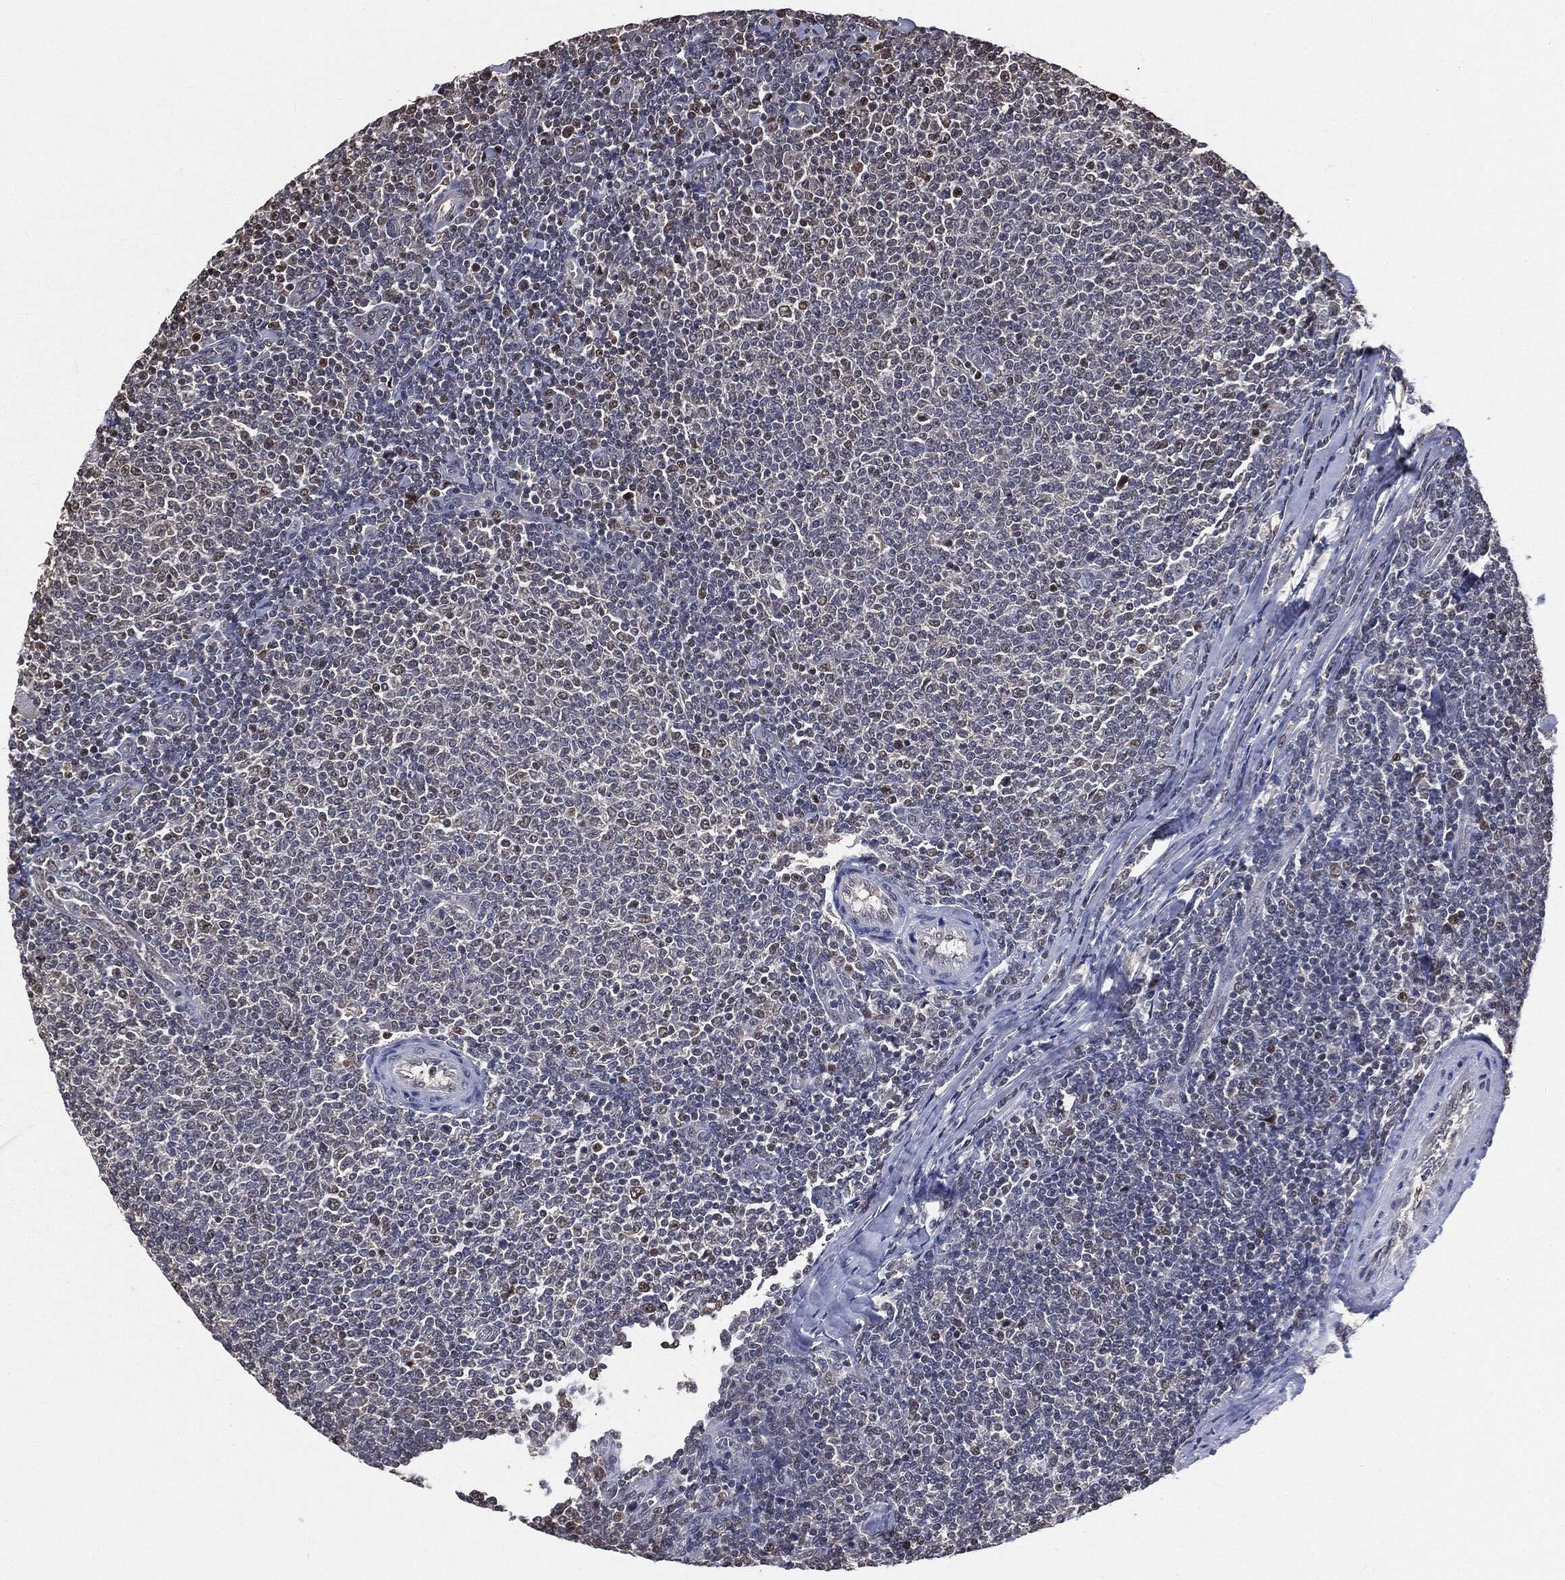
{"staining": {"intensity": "negative", "quantity": "none", "location": "none"}, "tissue": "lymphoma", "cell_type": "Tumor cells", "image_type": "cancer", "snomed": [{"axis": "morphology", "description": "Malignant lymphoma, non-Hodgkin's type, Low grade"}, {"axis": "topography", "description": "Lymph node"}], "caption": "This is a image of immunohistochemistry (IHC) staining of lymphoma, which shows no staining in tumor cells.", "gene": "SHLD2", "patient": {"sex": "male", "age": 52}}